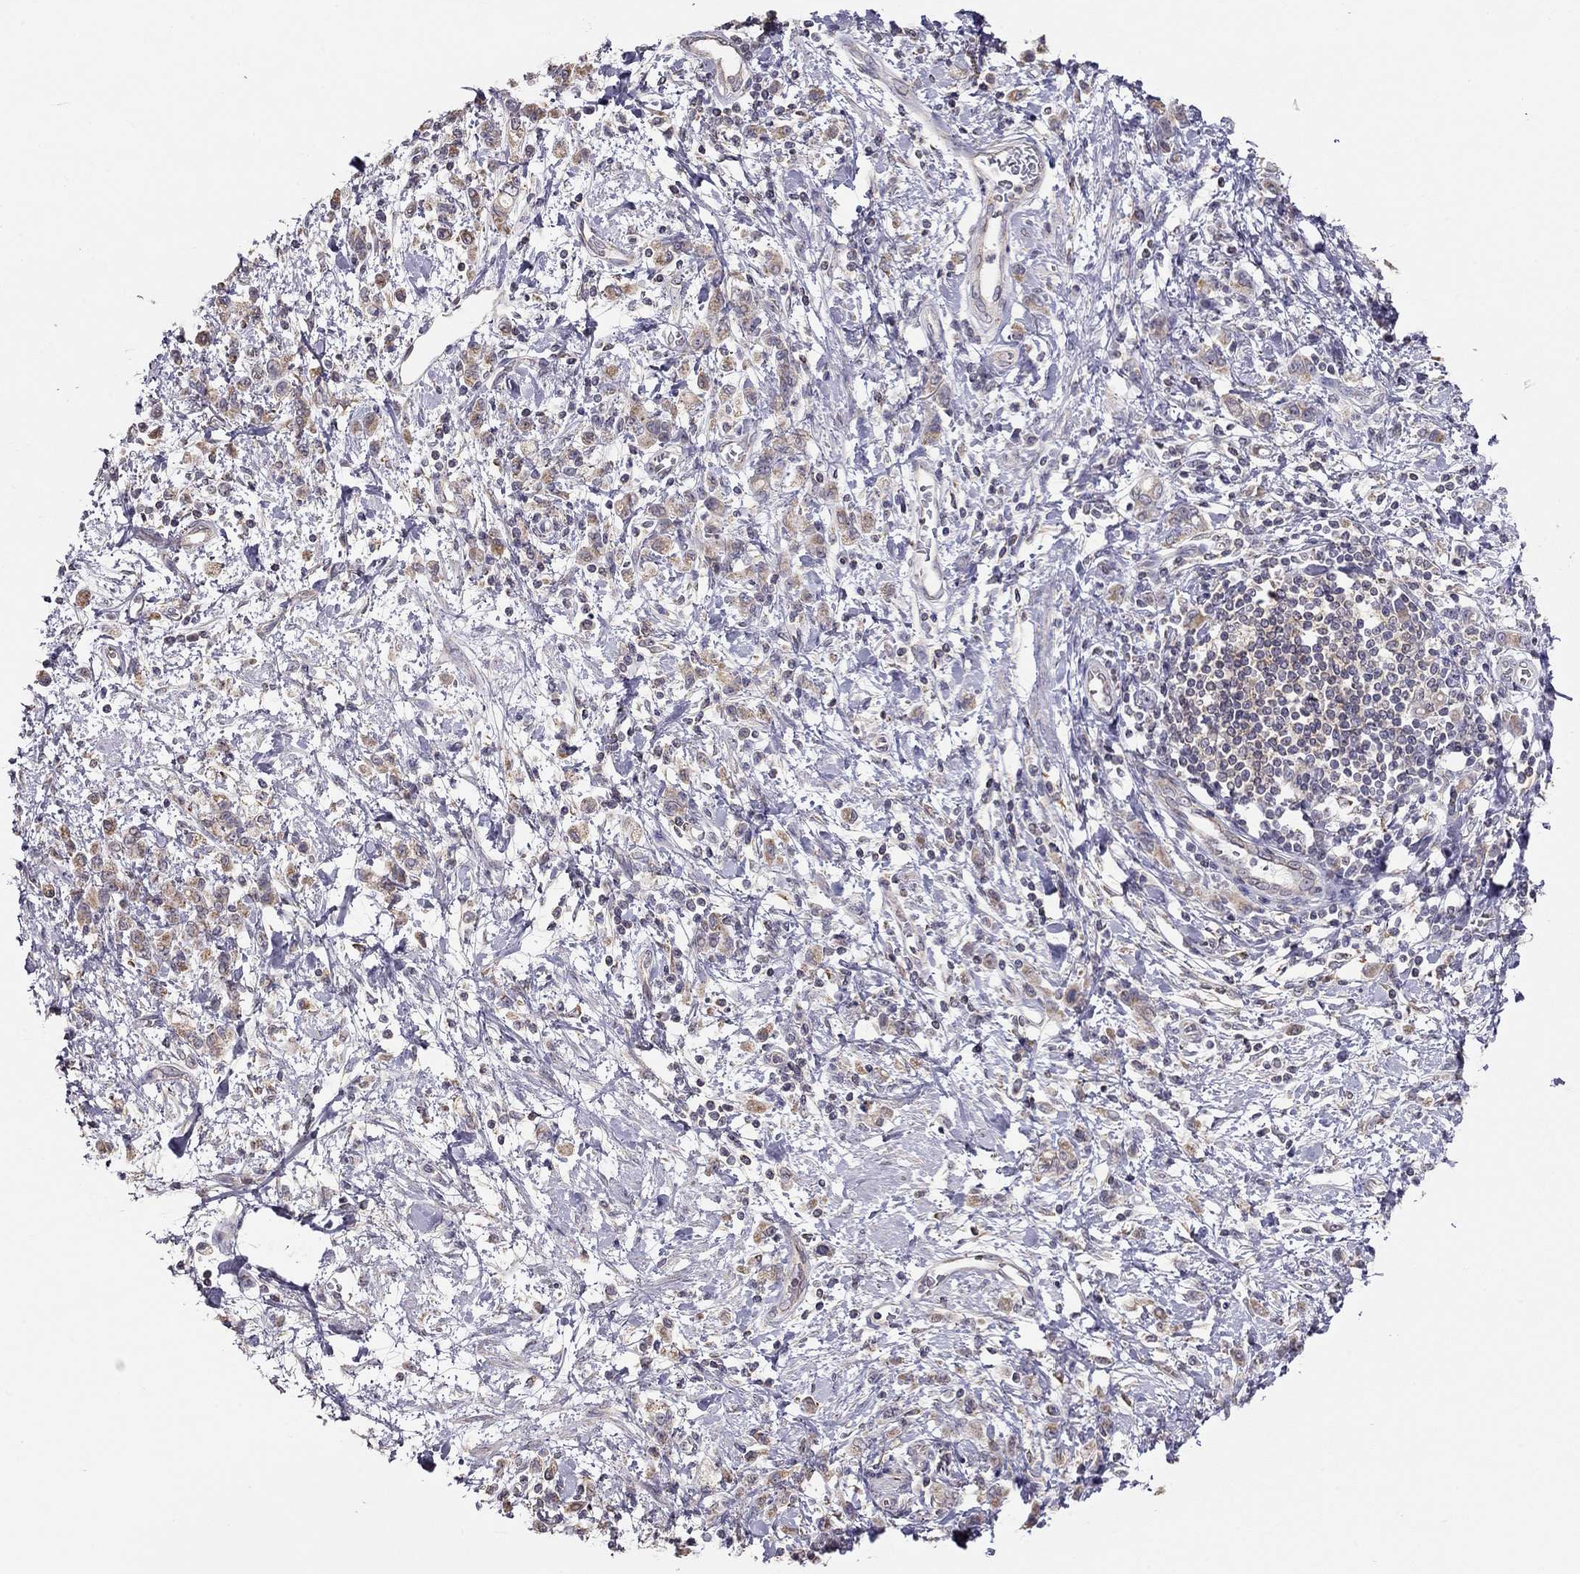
{"staining": {"intensity": "moderate", "quantity": "25%-75%", "location": "cytoplasmic/membranous"}, "tissue": "stomach cancer", "cell_type": "Tumor cells", "image_type": "cancer", "snomed": [{"axis": "morphology", "description": "Adenocarcinoma, NOS"}, {"axis": "topography", "description": "Stomach"}], "caption": "Tumor cells exhibit medium levels of moderate cytoplasmic/membranous positivity in approximately 25%-75% of cells in human stomach cancer (adenocarcinoma).", "gene": "LRIT3", "patient": {"sex": "male", "age": 77}}